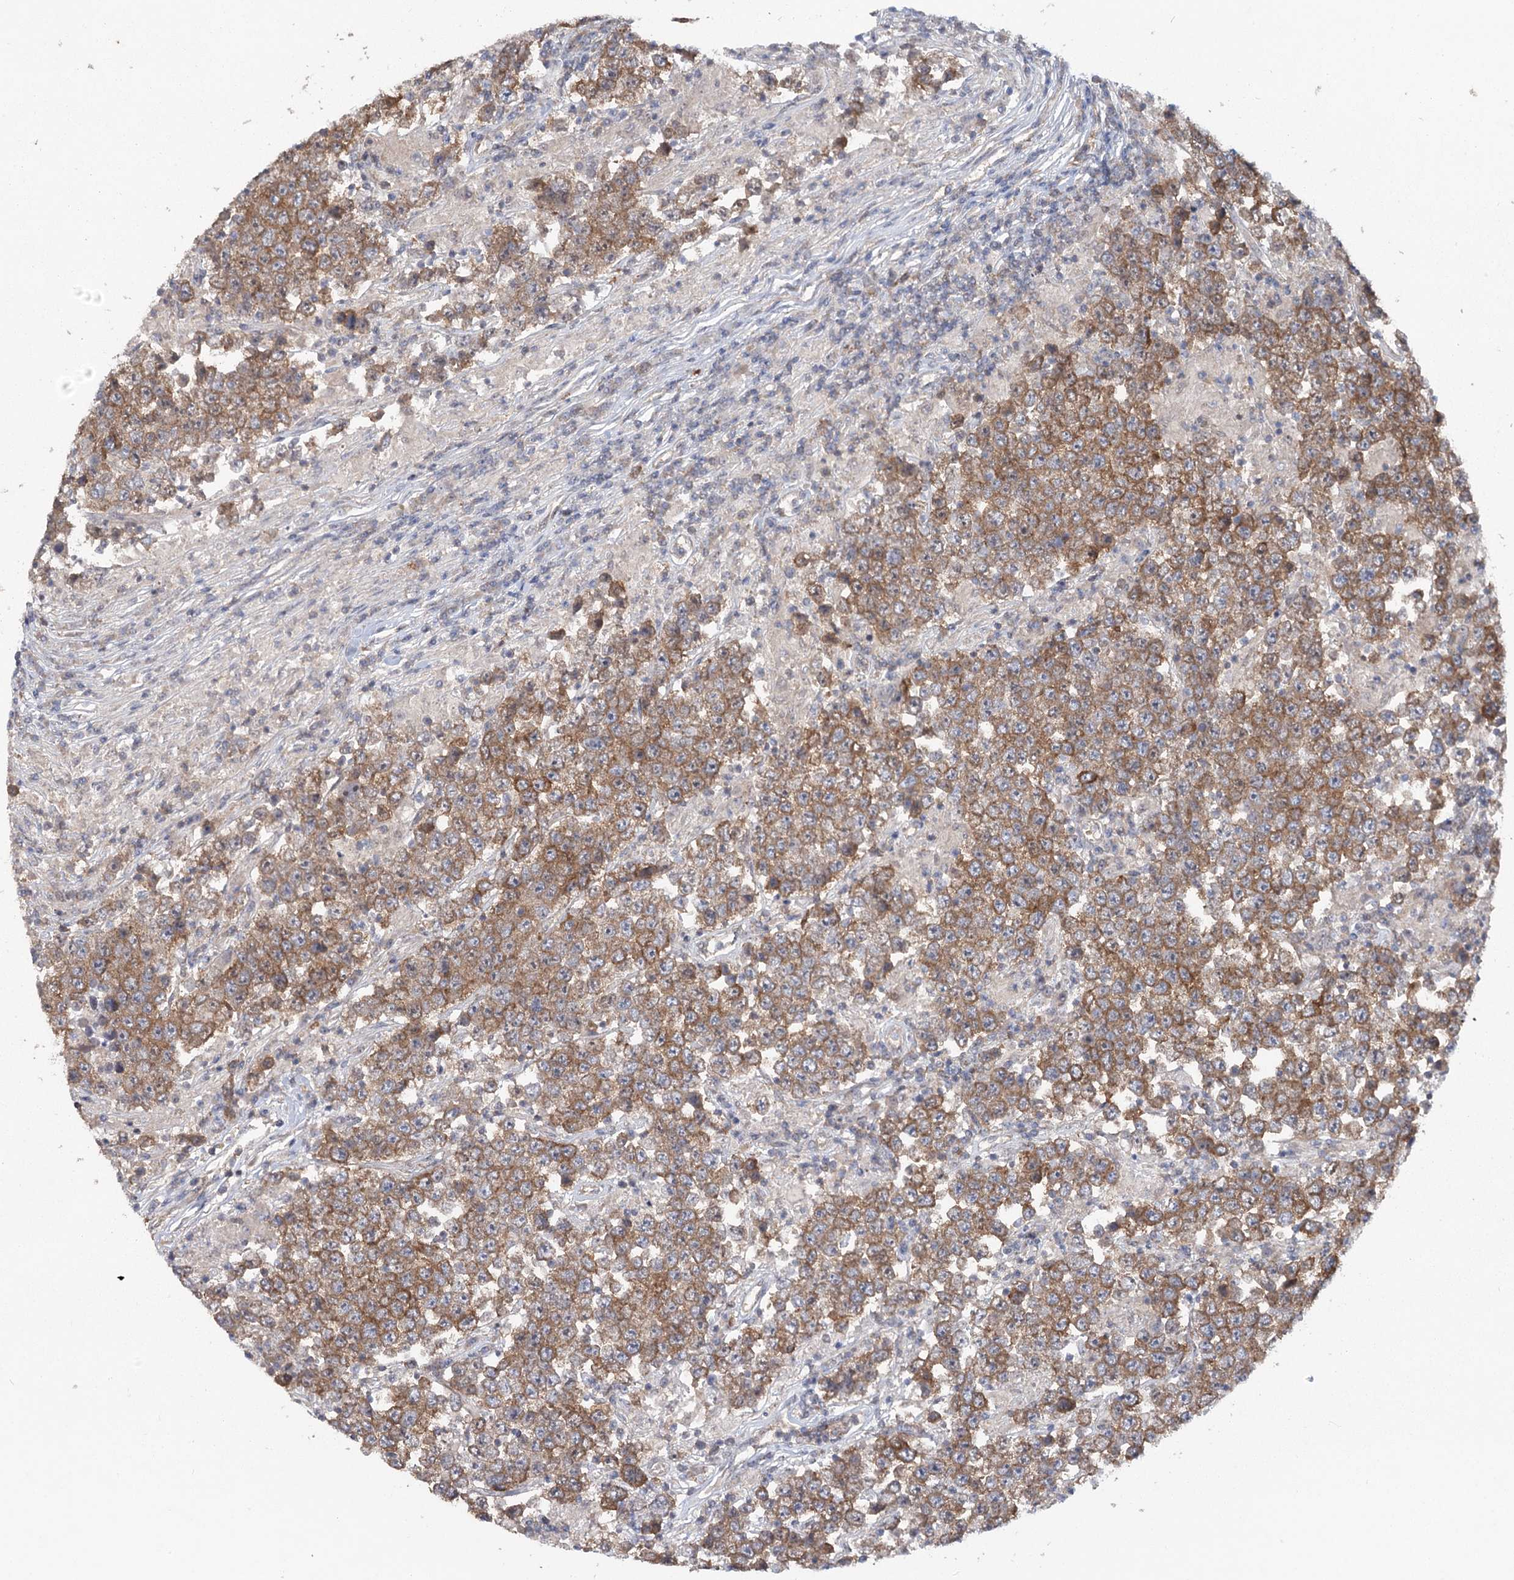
{"staining": {"intensity": "moderate", "quantity": ">75%", "location": "cytoplasmic/membranous"}, "tissue": "testis cancer", "cell_type": "Tumor cells", "image_type": "cancer", "snomed": [{"axis": "morphology", "description": "Normal tissue, NOS"}, {"axis": "morphology", "description": "Urothelial carcinoma, High grade"}, {"axis": "morphology", "description": "Seminoma, NOS"}, {"axis": "morphology", "description": "Carcinoma, Embryonal, NOS"}, {"axis": "topography", "description": "Urinary bladder"}, {"axis": "topography", "description": "Testis"}], "caption": "Moderate cytoplasmic/membranous staining is appreciated in approximately >75% of tumor cells in high-grade urothelial carcinoma (testis).", "gene": "MAP3K13", "patient": {"sex": "male", "age": 41}}